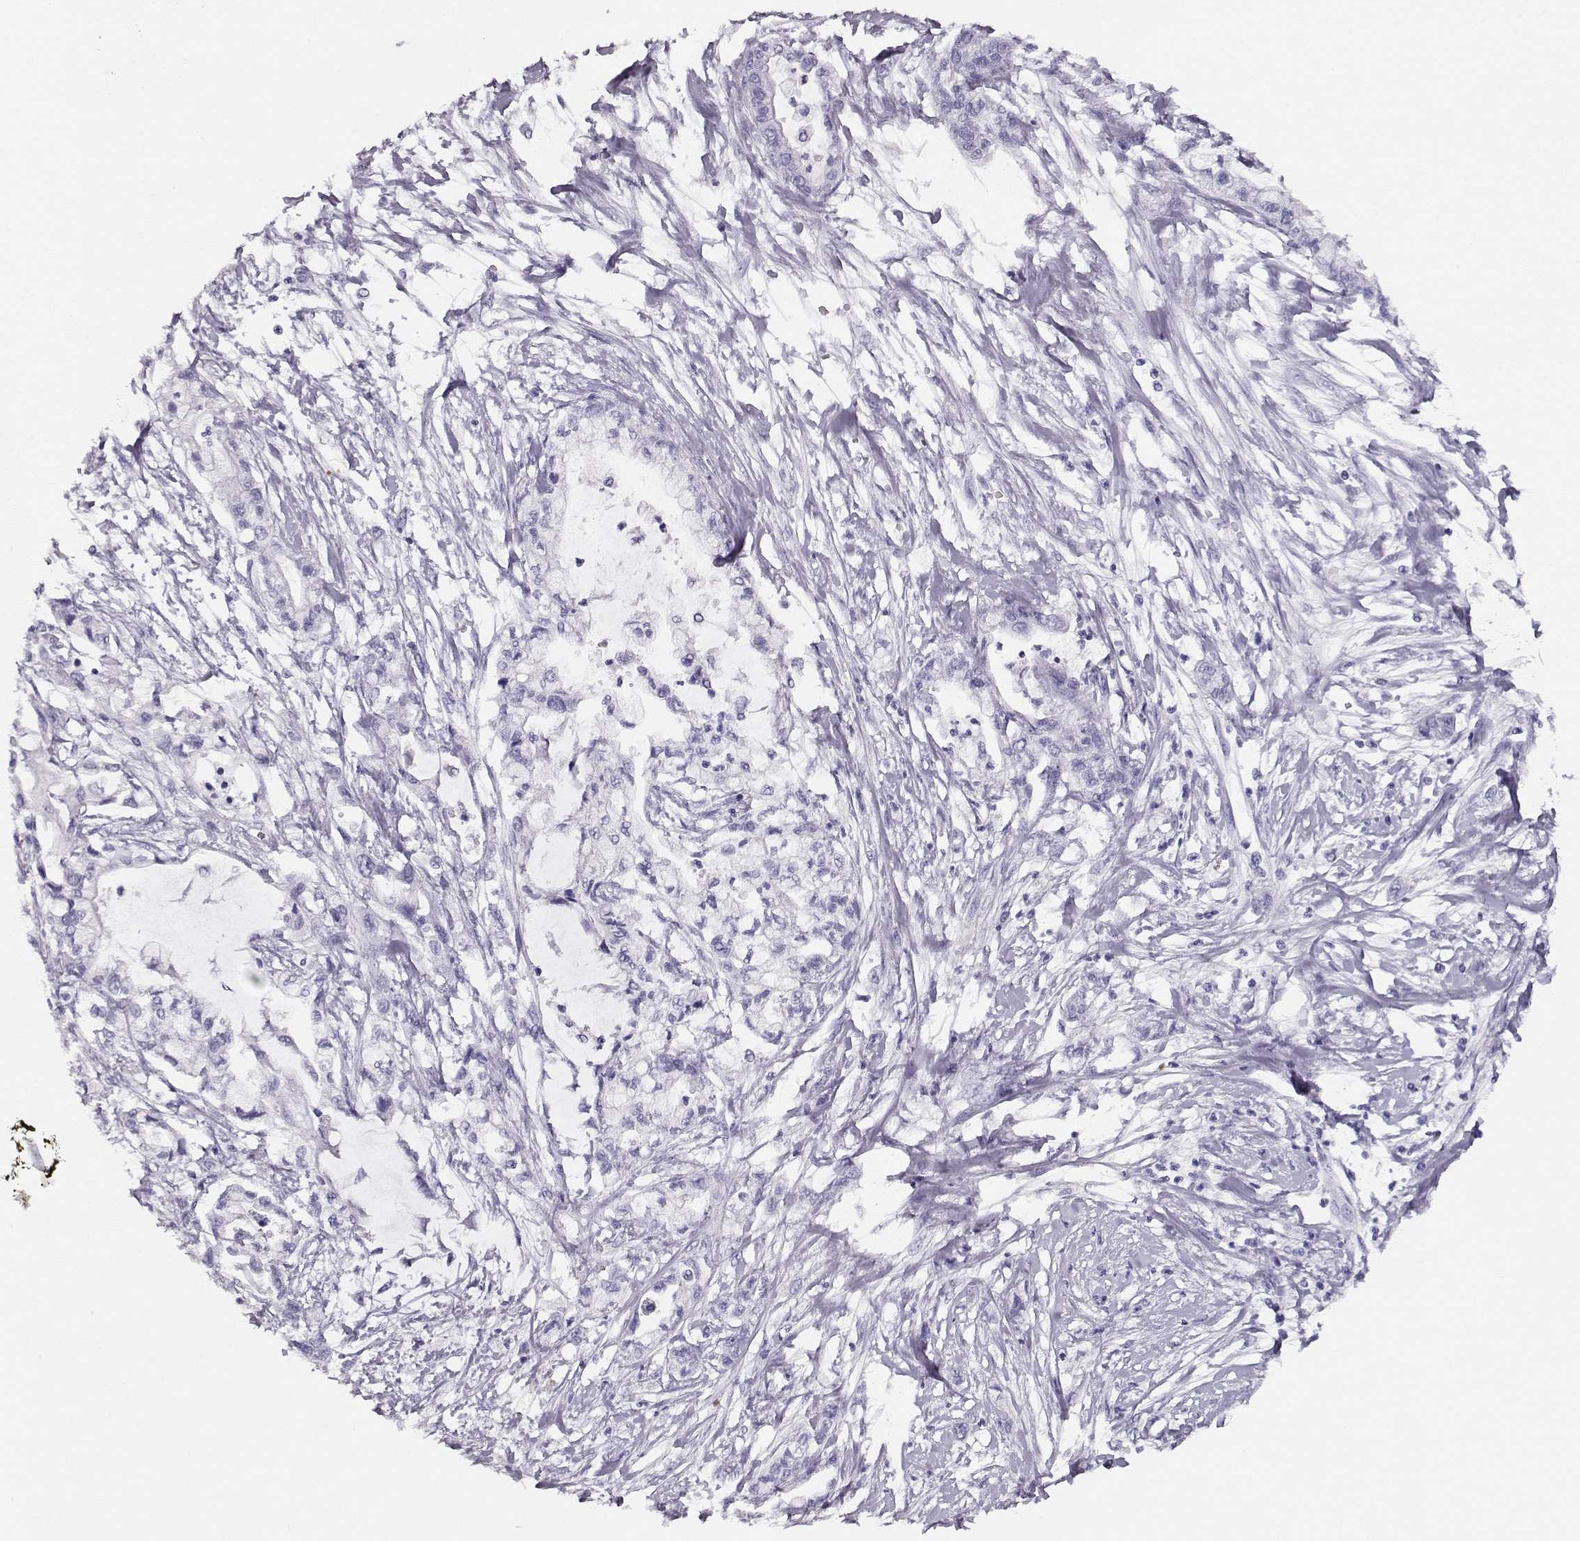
{"staining": {"intensity": "negative", "quantity": "none", "location": "none"}, "tissue": "pancreatic cancer", "cell_type": "Tumor cells", "image_type": "cancer", "snomed": [{"axis": "morphology", "description": "Adenocarcinoma, NOS"}, {"axis": "topography", "description": "Pancreas"}], "caption": "Tumor cells show no significant protein positivity in pancreatic adenocarcinoma.", "gene": "ACTN2", "patient": {"sex": "male", "age": 54}}